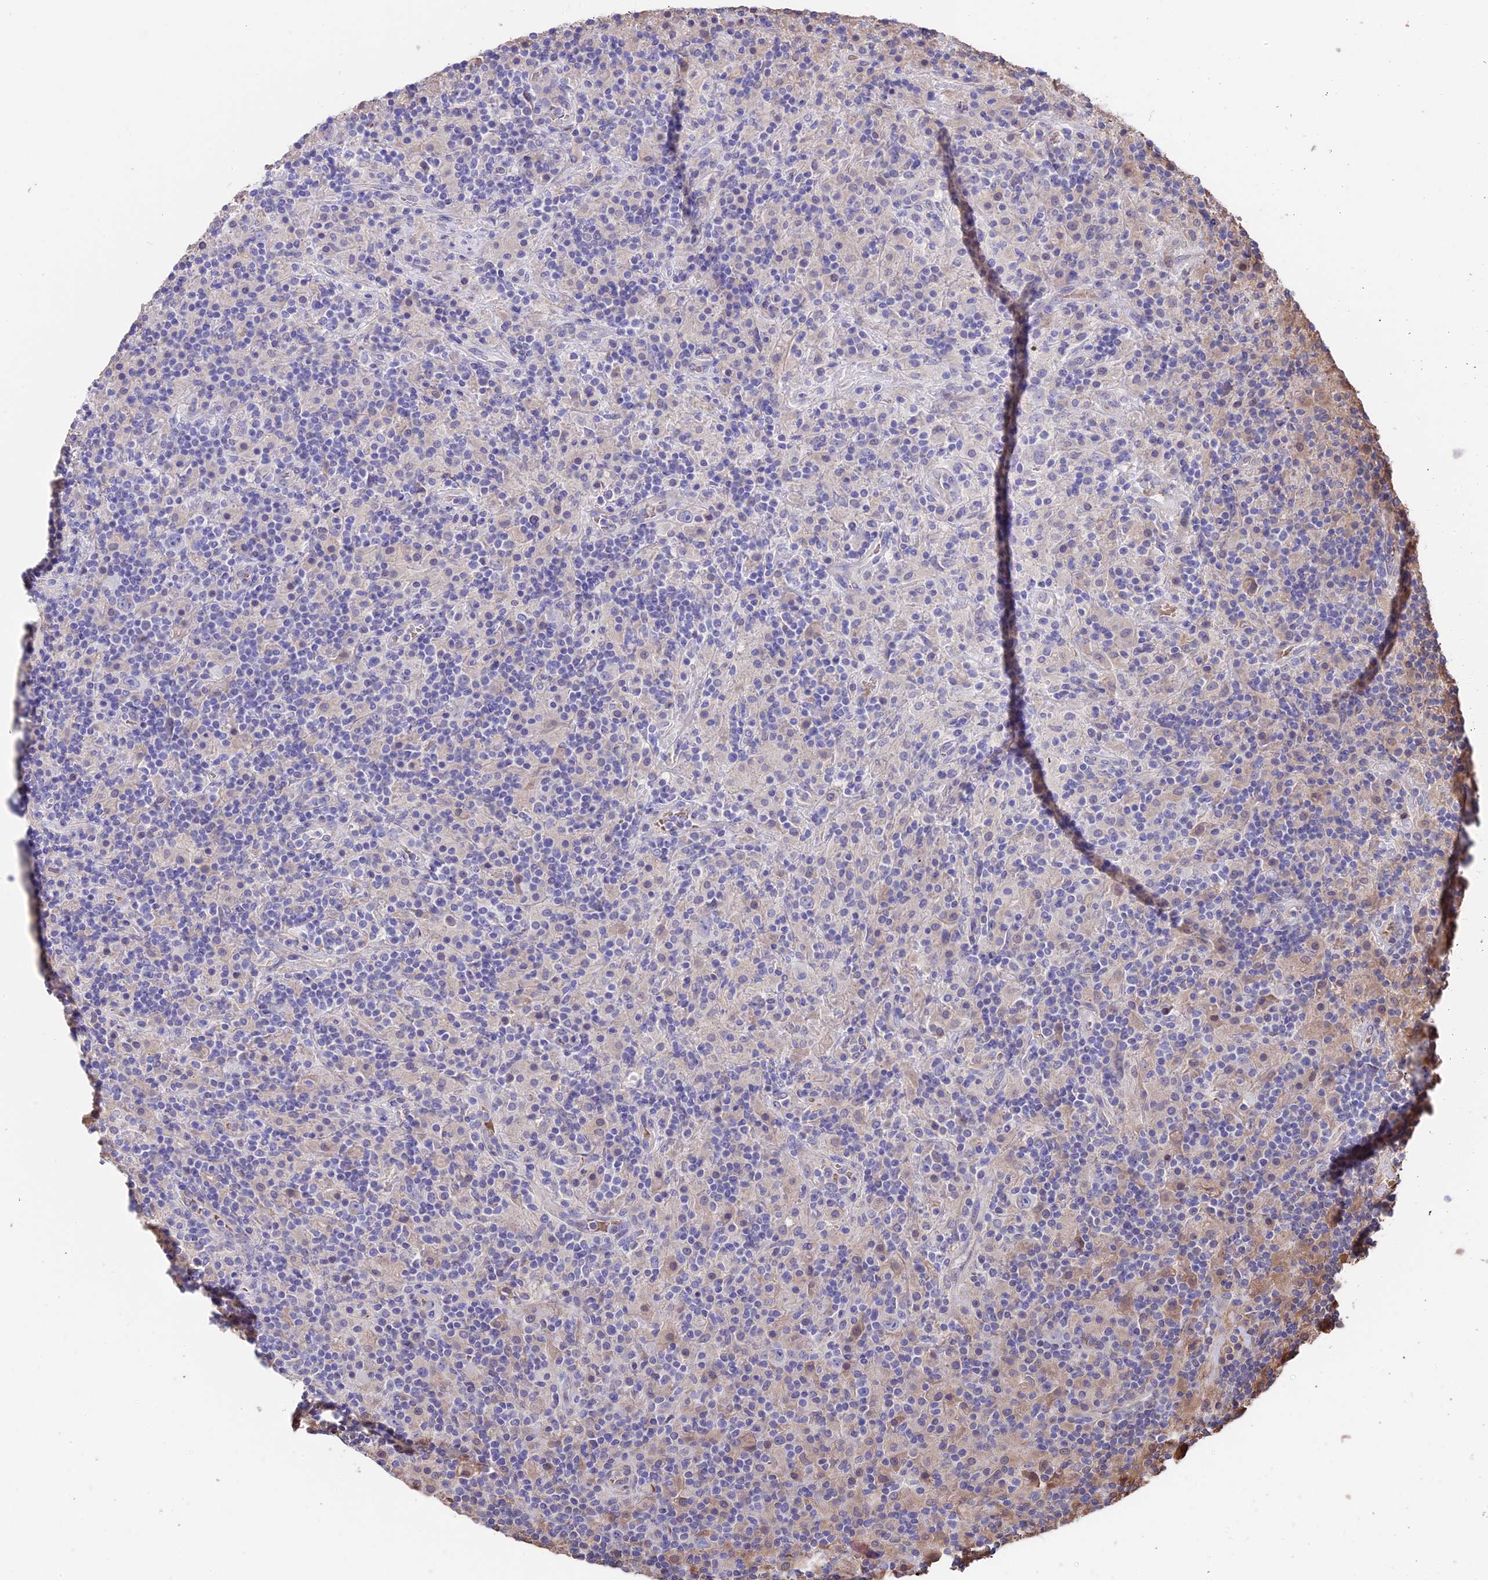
{"staining": {"intensity": "negative", "quantity": "none", "location": "none"}, "tissue": "lymphoma", "cell_type": "Tumor cells", "image_type": "cancer", "snomed": [{"axis": "morphology", "description": "Hodgkin's disease, NOS"}, {"axis": "topography", "description": "Lymph node"}], "caption": "This micrograph is of Hodgkin's disease stained with immunohistochemistry (IHC) to label a protein in brown with the nuclei are counter-stained blue. There is no positivity in tumor cells.", "gene": "SEH1L", "patient": {"sex": "male", "age": 70}}